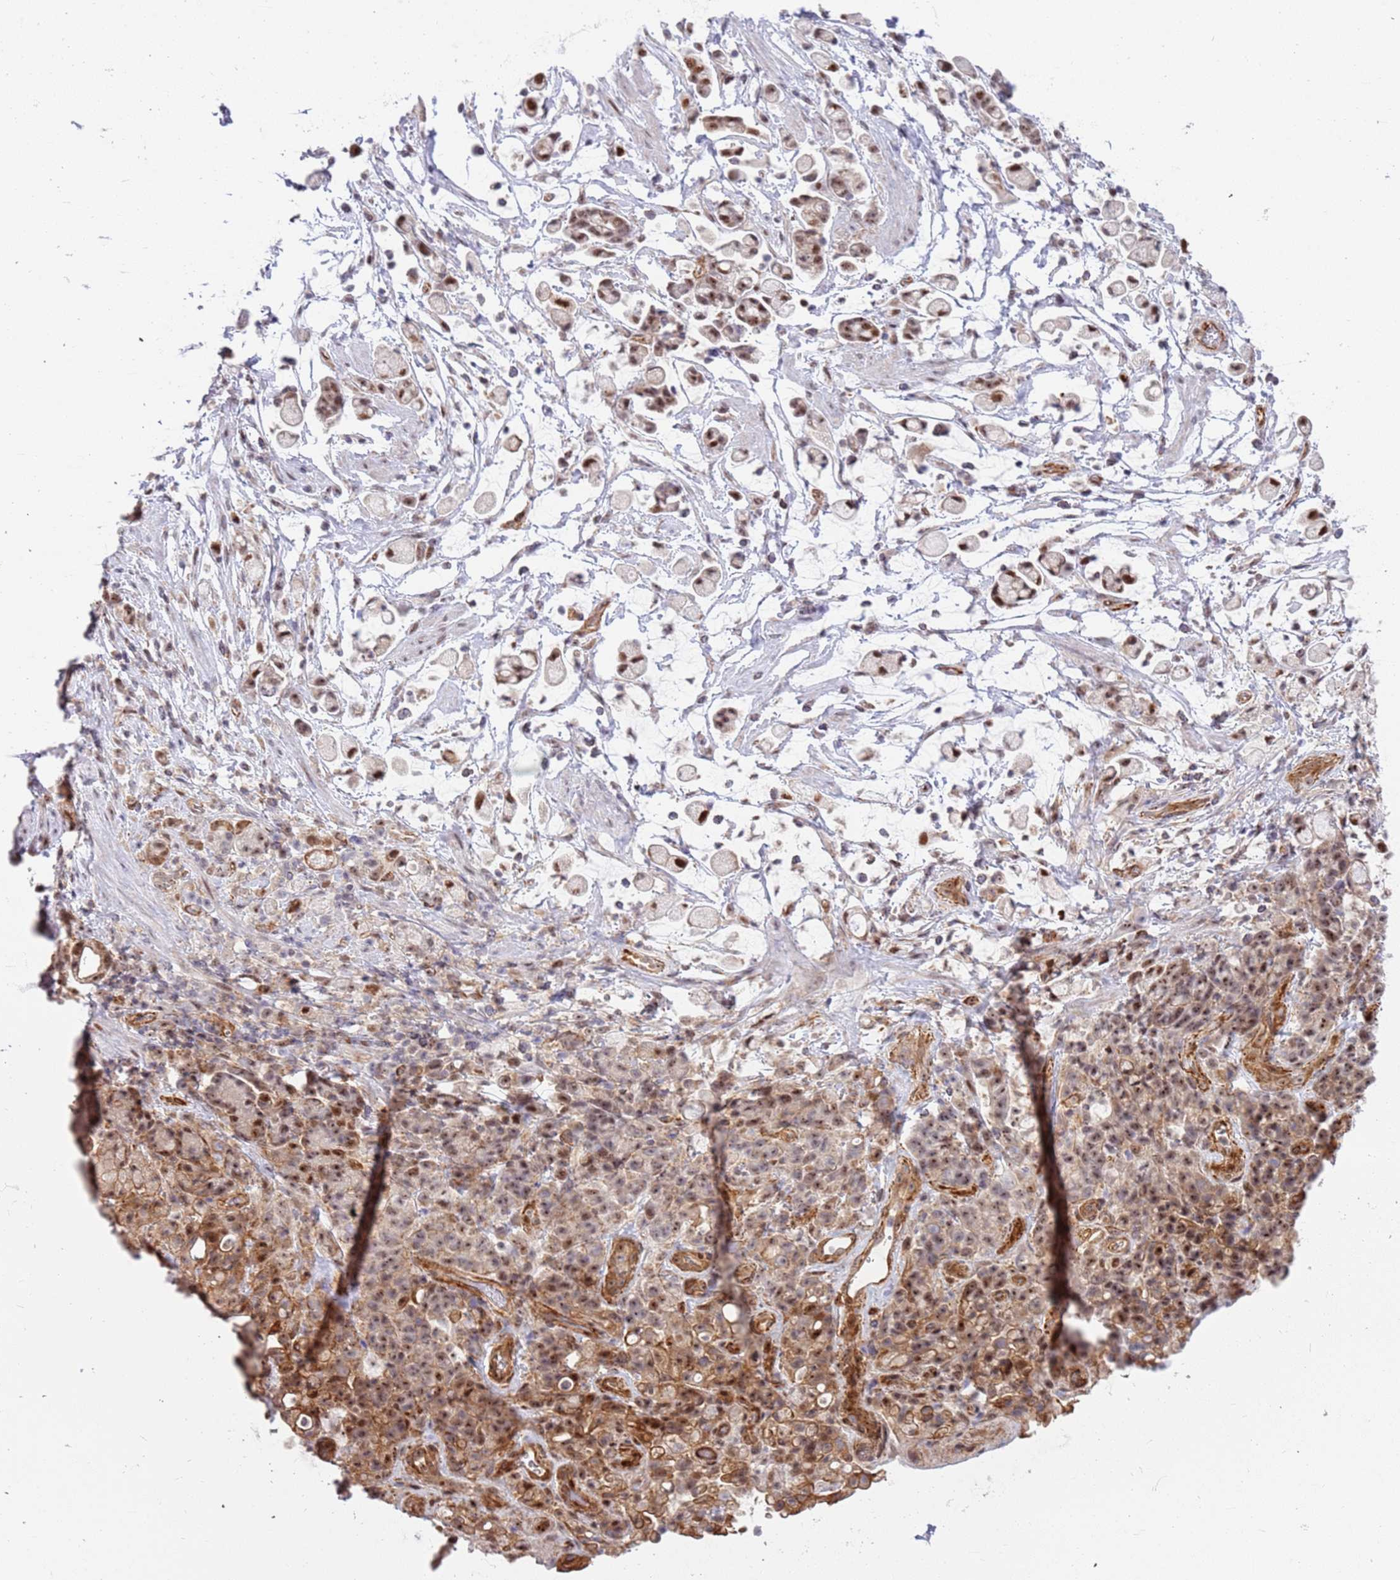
{"staining": {"intensity": "moderate", "quantity": "25%-75%", "location": "cytoplasmic/membranous,nuclear"}, "tissue": "stomach cancer", "cell_type": "Tumor cells", "image_type": "cancer", "snomed": [{"axis": "morphology", "description": "Adenocarcinoma, NOS"}, {"axis": "topography", "description": "Stomach"}], "caption": "About 25%-75% of tumor cells in stomach adenocarcinoma display moderate cytoplasmic/membranous and nuclear protein staining as visualized by brown immunohistochemical staining.", "gene": "LRMDA", "patient": {"sex": "female", "age": 60}}